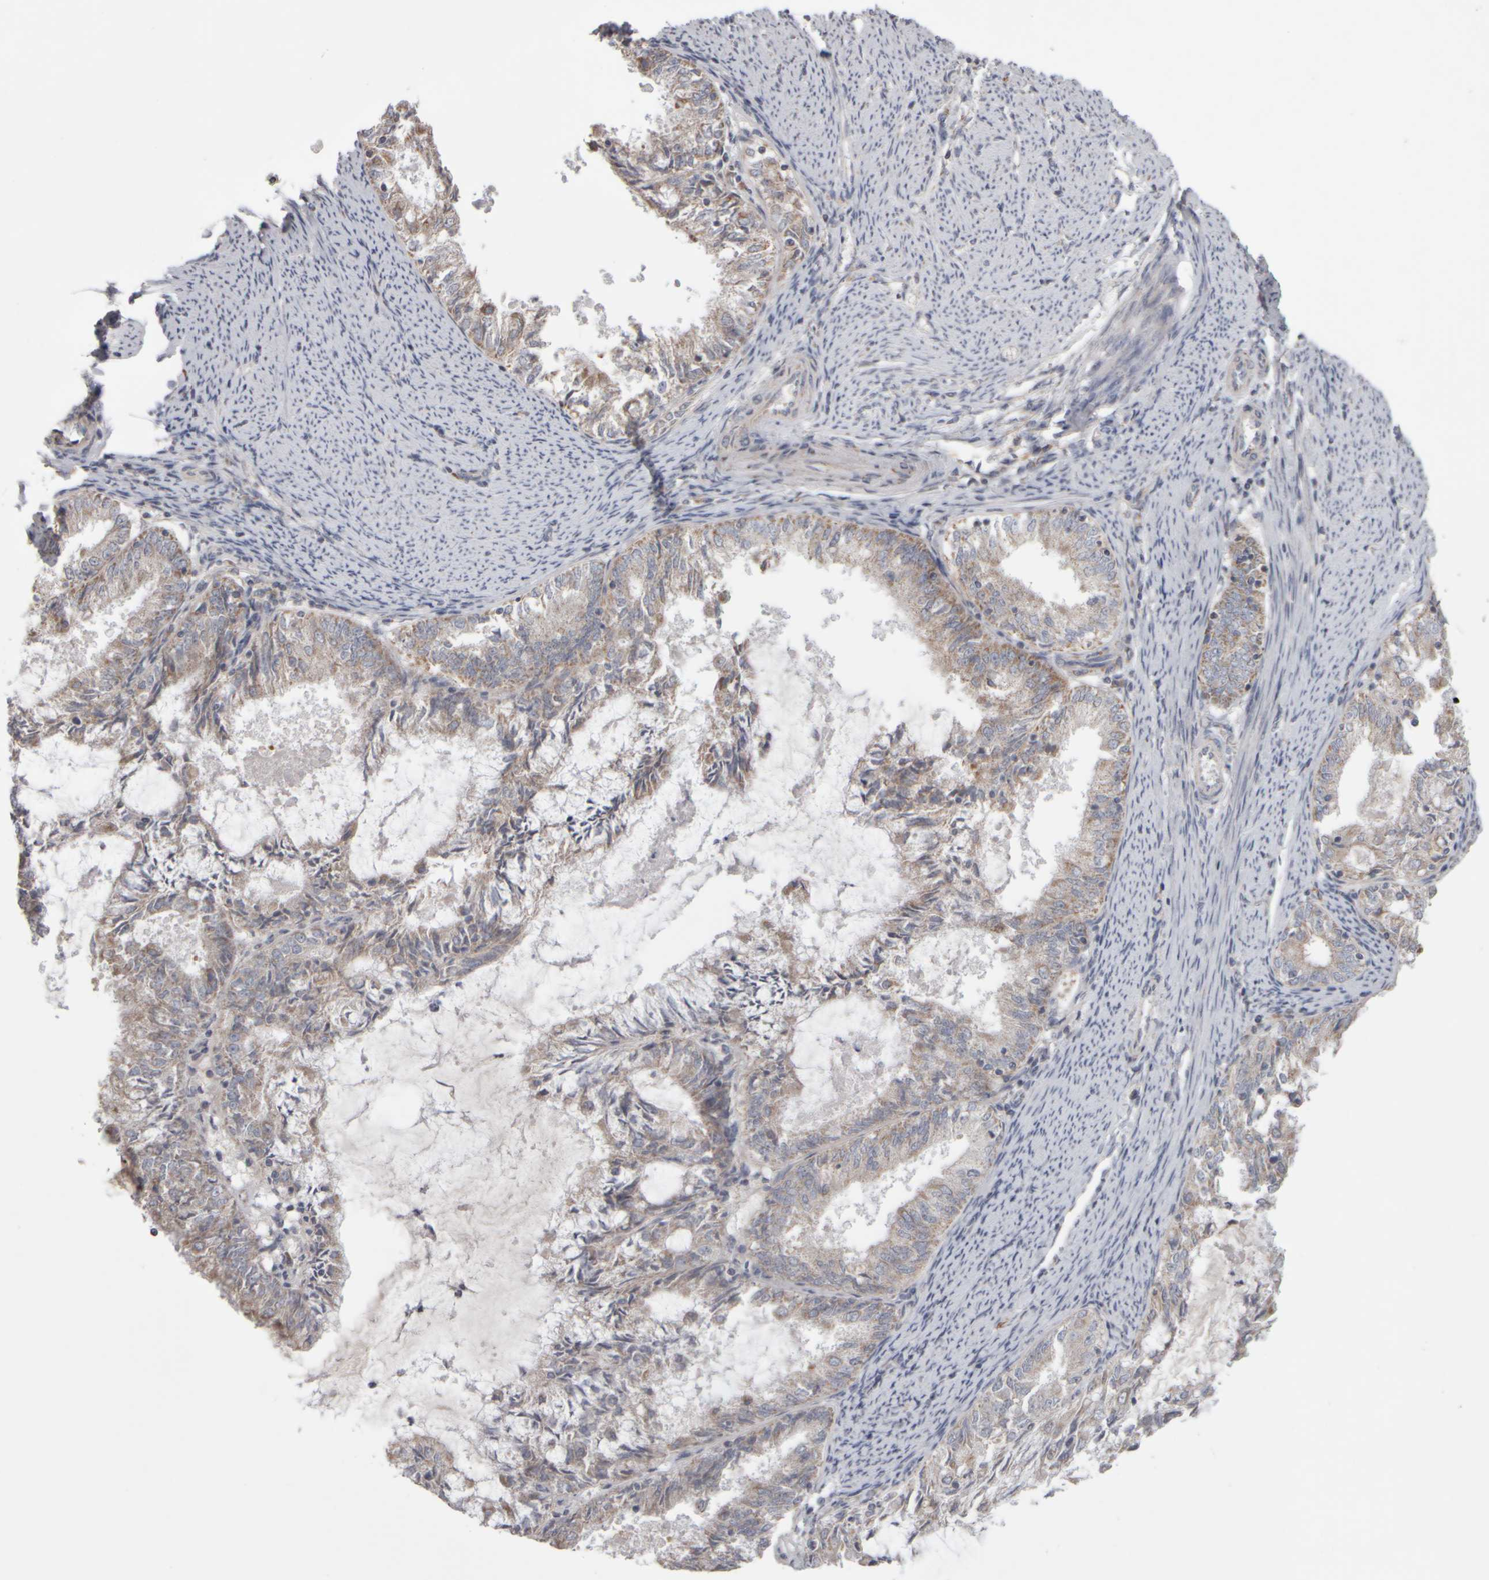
{"staining": {"intensity": "weak", "quantity": "25%-75%", "location": "cytoplasmic/membranous"}, "tissue": "endometrial cancer", "cell_type": "Tumor cells", "image_type": "cancer", "snomed": [{"axis": "morphology", "description": "Adenocarcinoma, NOS"}, {"axis": "topography", "description": "Endometrium"}], "caption": "Endometrial adenocarcinoma stained with a brown dye shows weak cytoplasmic/membranous positive staining in about 25%-75% of tumor cells.", "gene": "SCO1", "patient": {"sex": "female", "age": 57}}